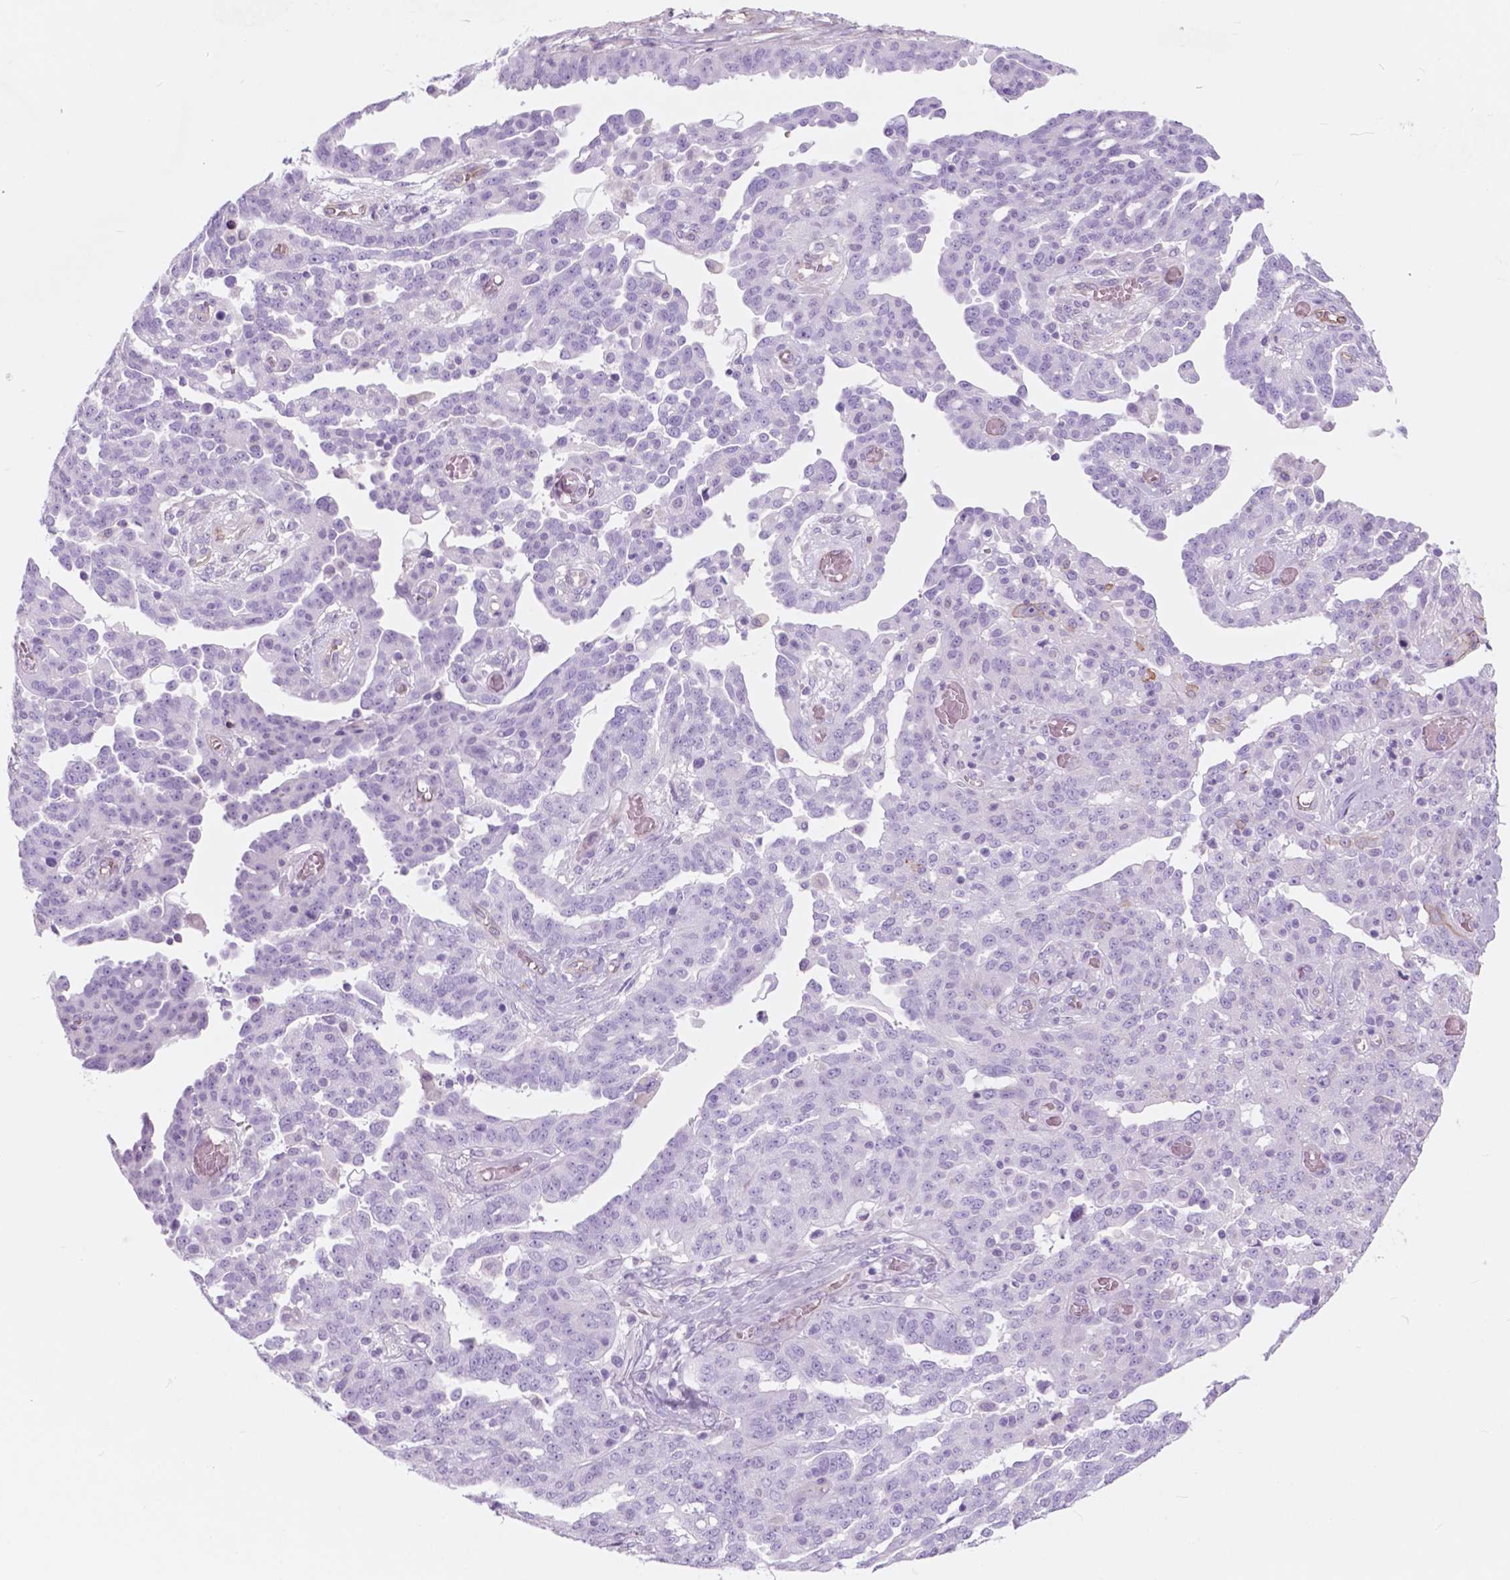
{"staining": {"intensity": "negative", "quantity": "none", "location": "none"}, "tissue": "ovarian cancer", "cell_type": "Tumor cells", "image_type": "cancer", "snomed": [{"axis": "morphology", "description": "Cystadenocarcinoma, serous, NOS"}, {"axis": "topography", "description": "Ovary"}], "caption": "IHC of human ovarian serous cystadenocarcinoma exhibits no expression in tumor cells.", "gene": "FXYD2", "patient": {"sex": "female", "age": 67}}